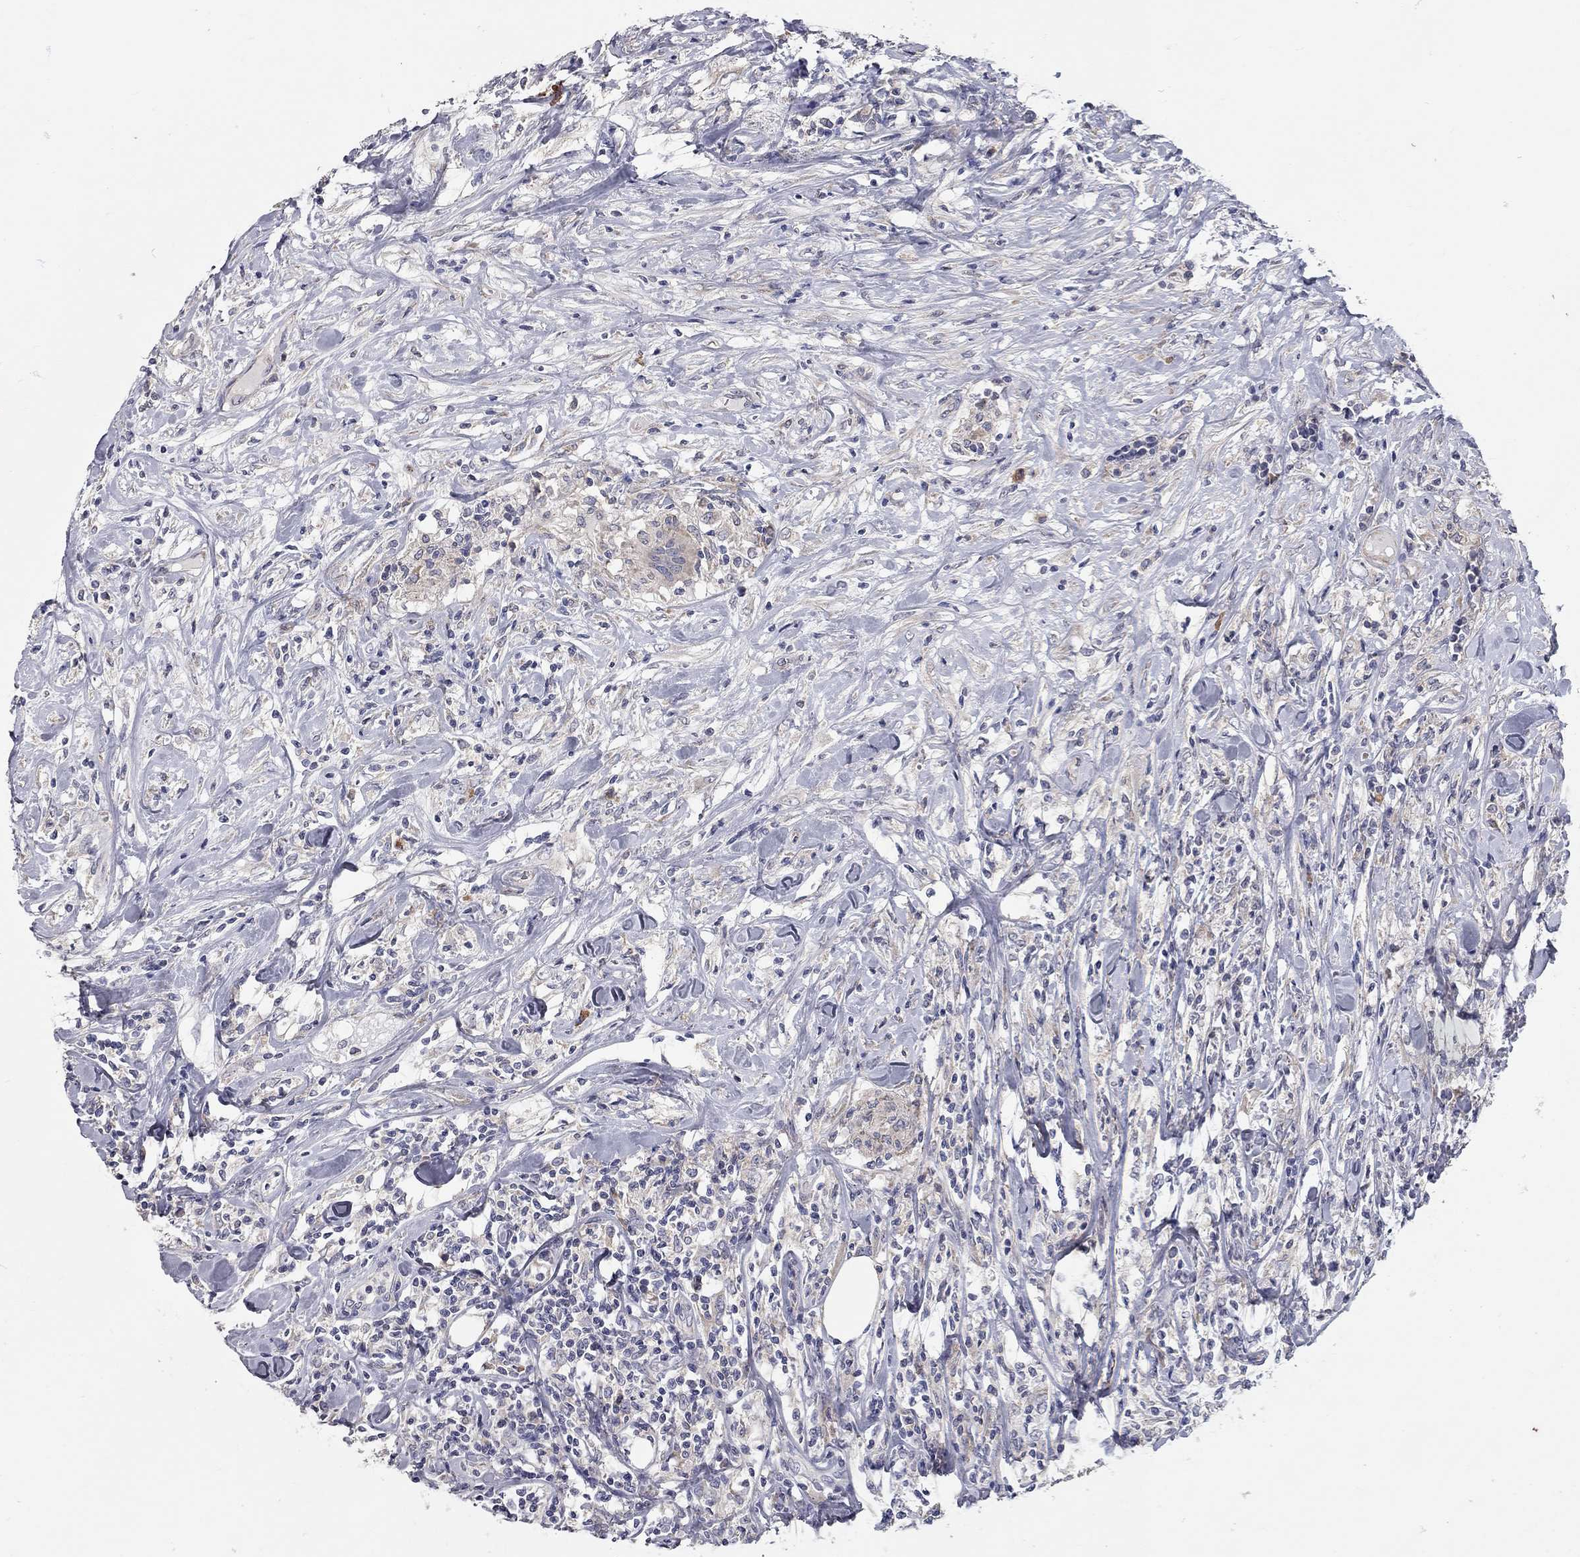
{"staining": {"intensity": "negative", "quantity": "none", "location": "none"}, "tissue": "lymphoma", "cell_type": "Tumor cells", "image_type": "cancer", "snomed": [{"axis": "morphology", "description": "Malignant lymphoma, non-Hodgkin's type, High grade"}, {"axis": "topography", "description": "Lymph node"}], "caption": "Protein analysis of malignant lymphoma, non-Hodgkin's type (high-grade) displays no significant positivity in tumor cells.", "gene": "XAGE2", "patient": {"sex": "female", "age": 84}}